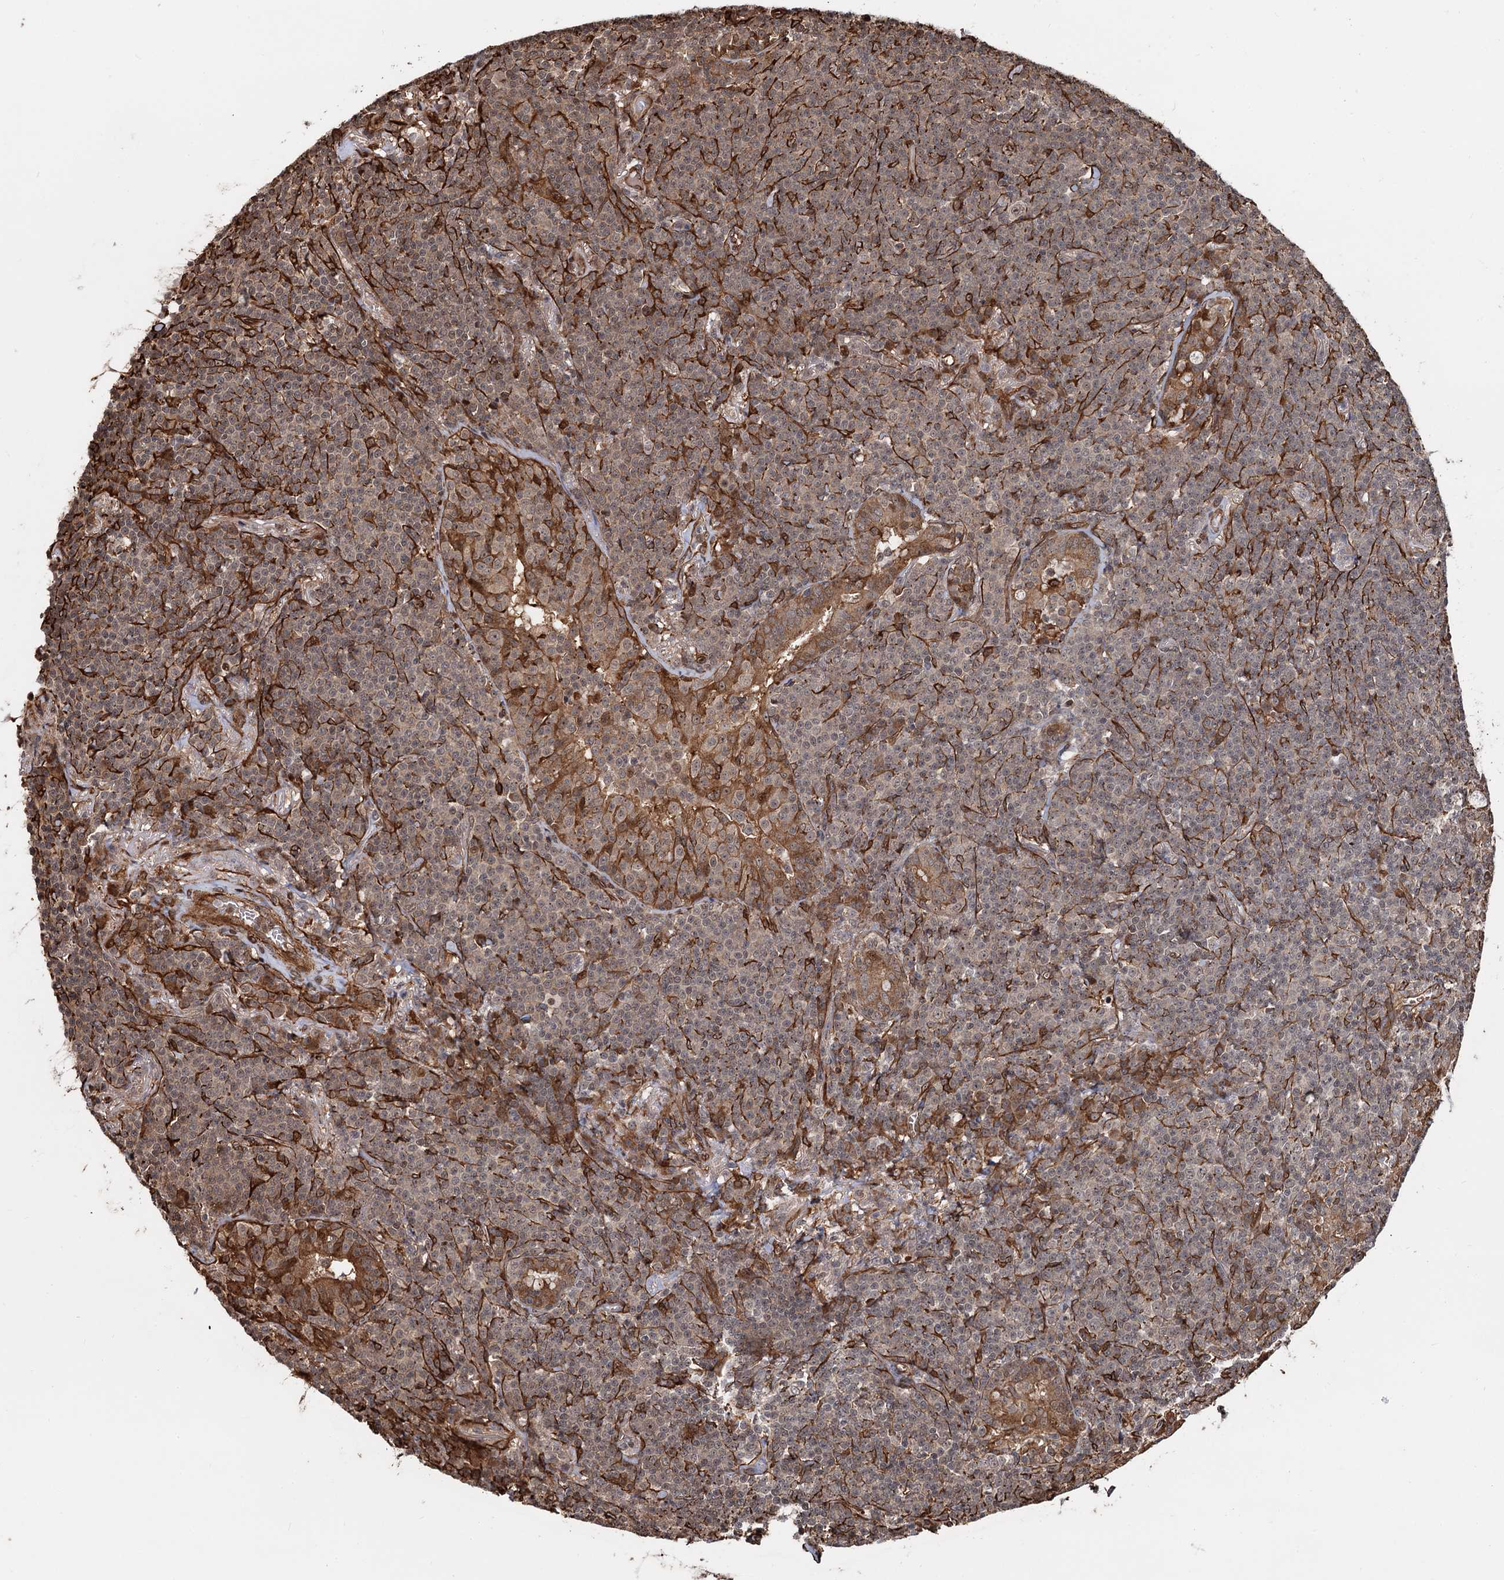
{"staining": {"intensity": "weak", "quantity": "<25%", "location": "nuclear"}, "tissue": "lymphoma", "cell_type": "Tumor cells", "image_type": "cancer", "snomed": [{"axis": "morphology", "description": "Malignant lymphoma, non-Hodgkin's type, Low grade"}, {"axis": "topography", "description": "Lung"}], "caption": "Histopathology image shows no significant protein staining in tumor cells of low-grade malignant lymphoma, non-Hodgkin's type.", "gene": "SNRNP25", "patient": {"sex": "female", "age": 71}}